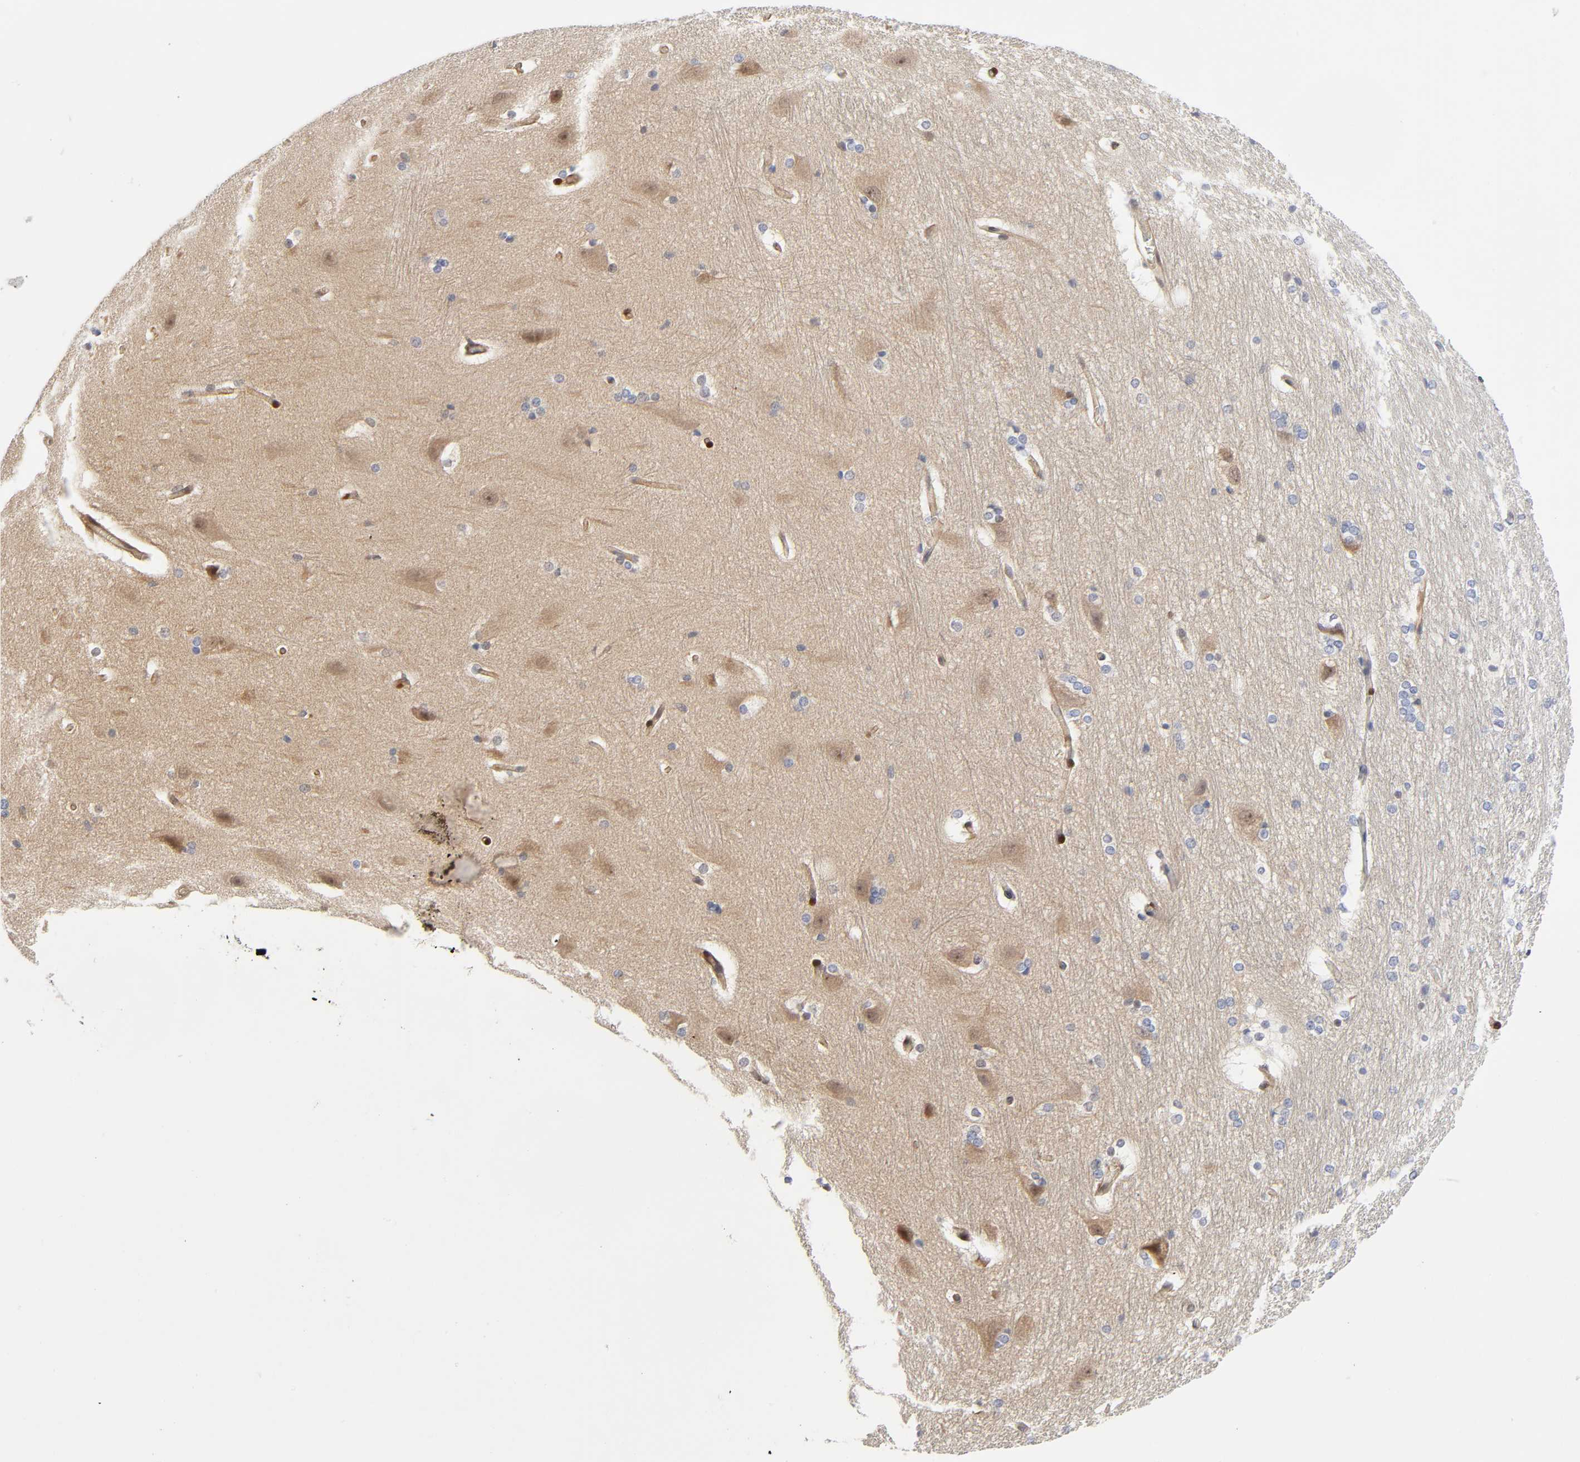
{"staining": {"intensity": "negative", "quantity": "none", "location": "none"}, "tissue": "hippocampus", "cell_type": "Glial cells", "image_type": "normal", "snomed": [{"axis": "morphology", "description": "Normal tissue, NOS"}, {"axis": "topography", "description": "Hippocampus"}], "caption": "Immunohistochemistry photomicrograph of normal hippocampus: human hippocampus stained with DAB (3,3'-diaminobenzidine) reveals no significant protein positivity in glial cells.", "gene": "PTEN", "patient": {"sex": "female", "age": 19}}